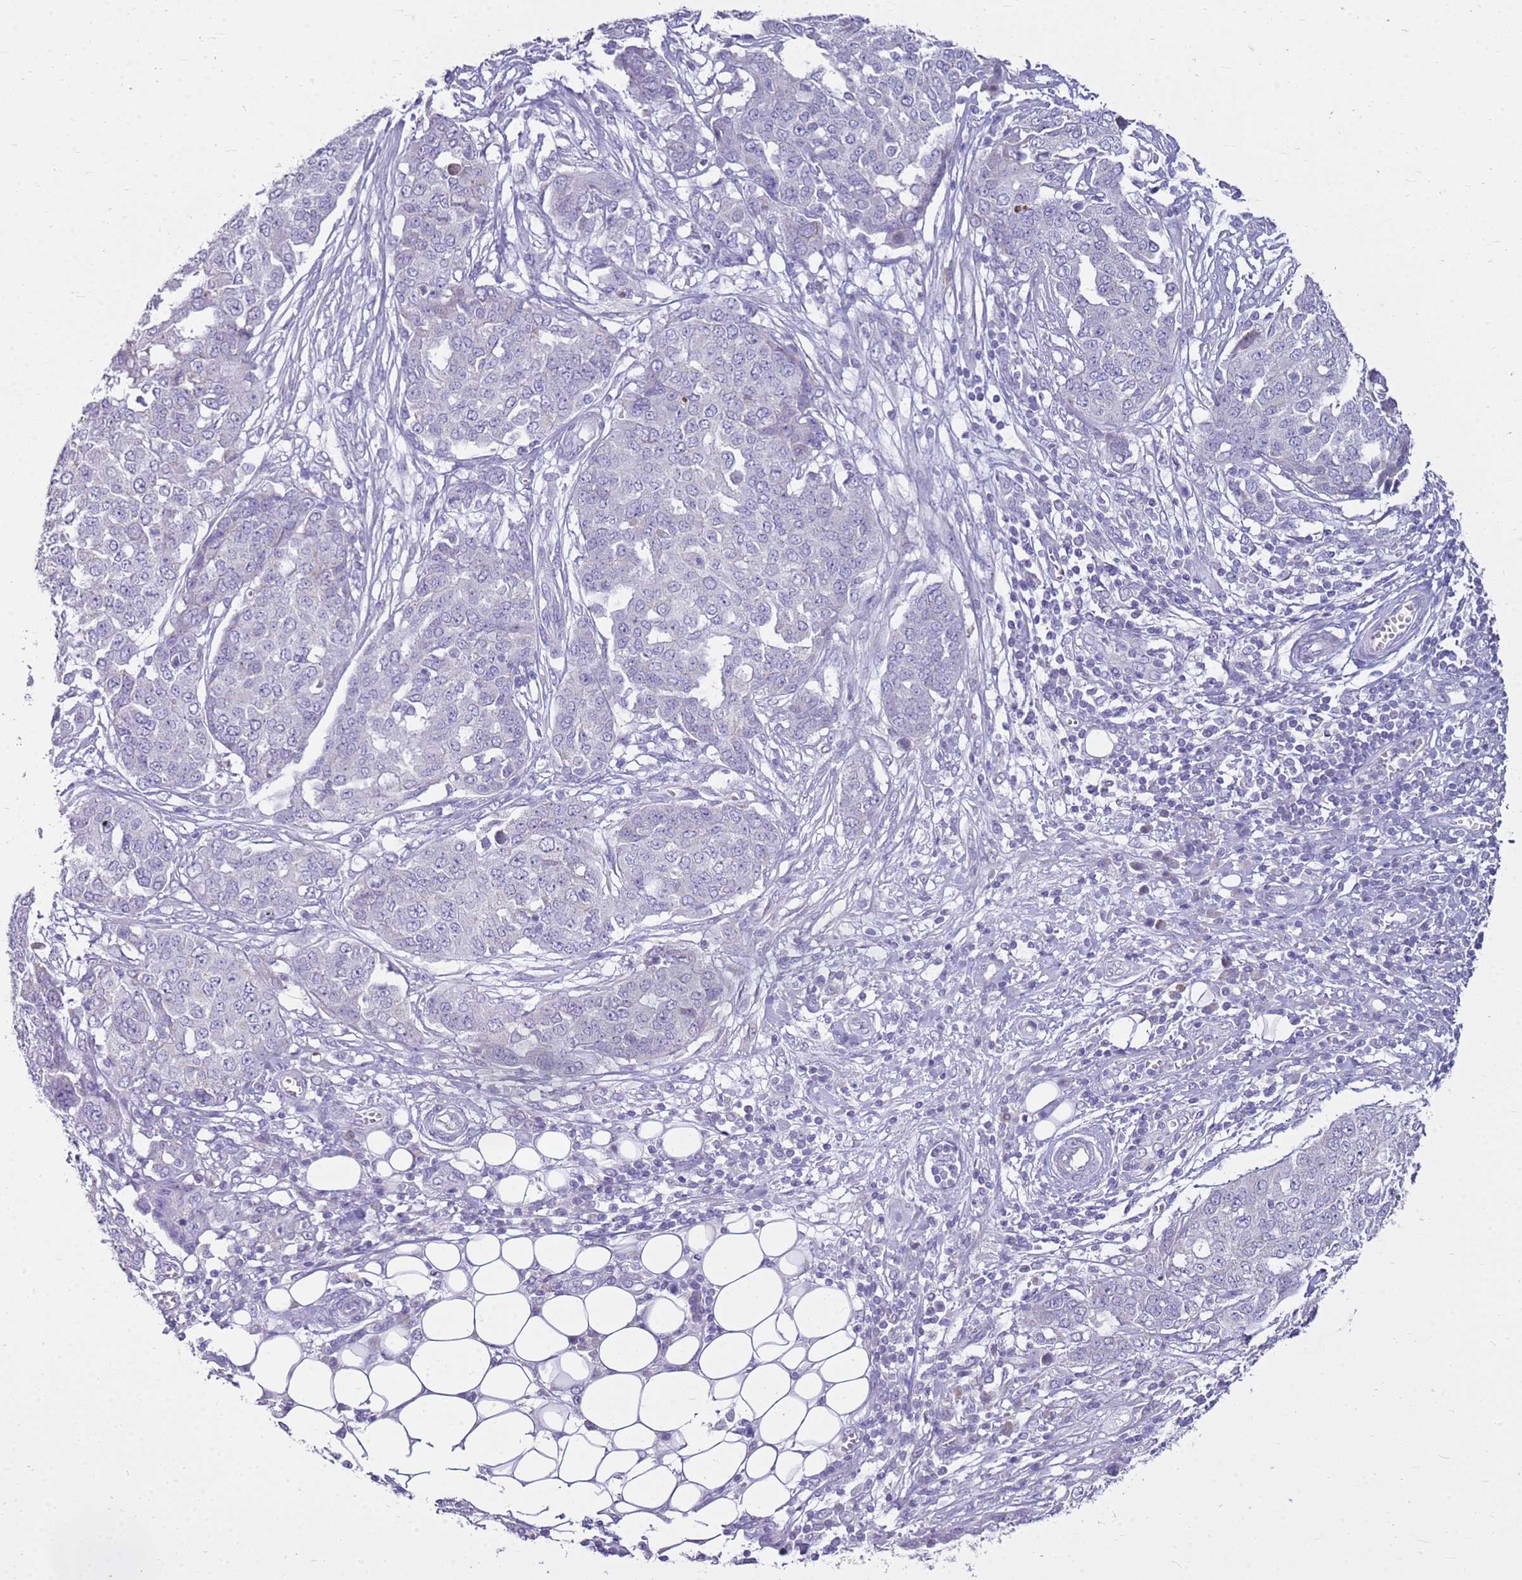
{"staining": {"intensity": "negative", "quantity": "none", "location": "none"}, "tissue": "ovarian cancer", "cell_type": "Tumor cells", "image_type": "cancer", "snomed": [{"axis": "morphology", "description": "Cystadenocarcinoma, serous, NOS"}, {"axis": "topography", "description": "Soft tissue"}, {"axis": "topography", "description": "Ovary"}], "caption": "A micrograph of ovarian cancer (serous cystadenocarcinoma) stained for a protein reveals no brown staining in tumor cells.", "gene": "FABP2", "patient": {"sex": "female", "age": 57}}